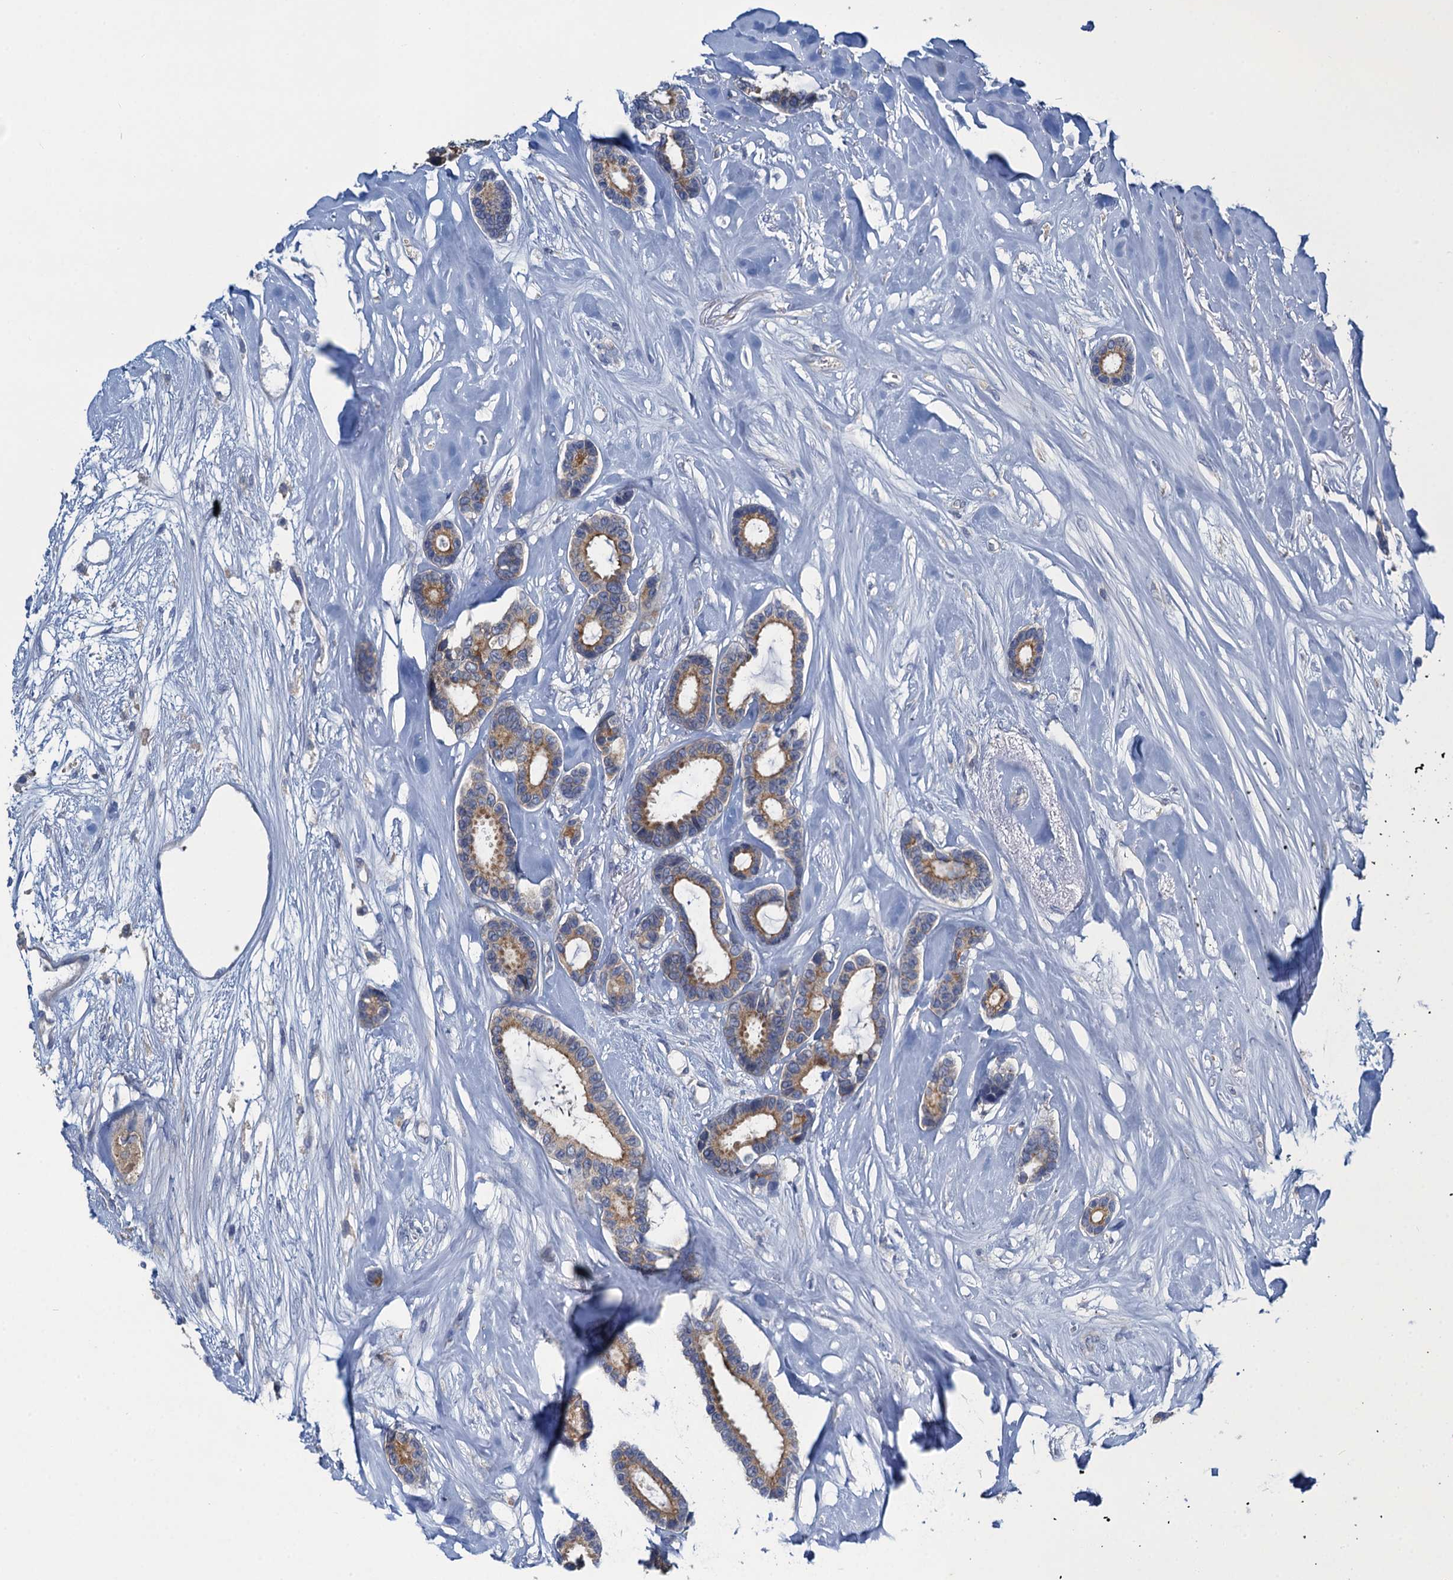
{"staining": {"intensity": "moderate", "quantity": ">75%", "location": "cytoplasmic/membranous"}, "tissue": "breast cancer", "cell_type": "Tumor cells", "image_type": "cancer", "snomed": [{"axis": "morphology", "description": "Duct carcinoma"}, {"axis": "topography", "description": "Breast"}], "caption": "Immunohistochemistry (IHC) photomicrograph of human breast cancer stained for a protein (brown), which demonstrates medium levels of moderate cytoplasmic/membranous staining in approximately >75% of tumor cells.", "gene": "SNAP29", "patient": {"sex": "female", "age": 87}}